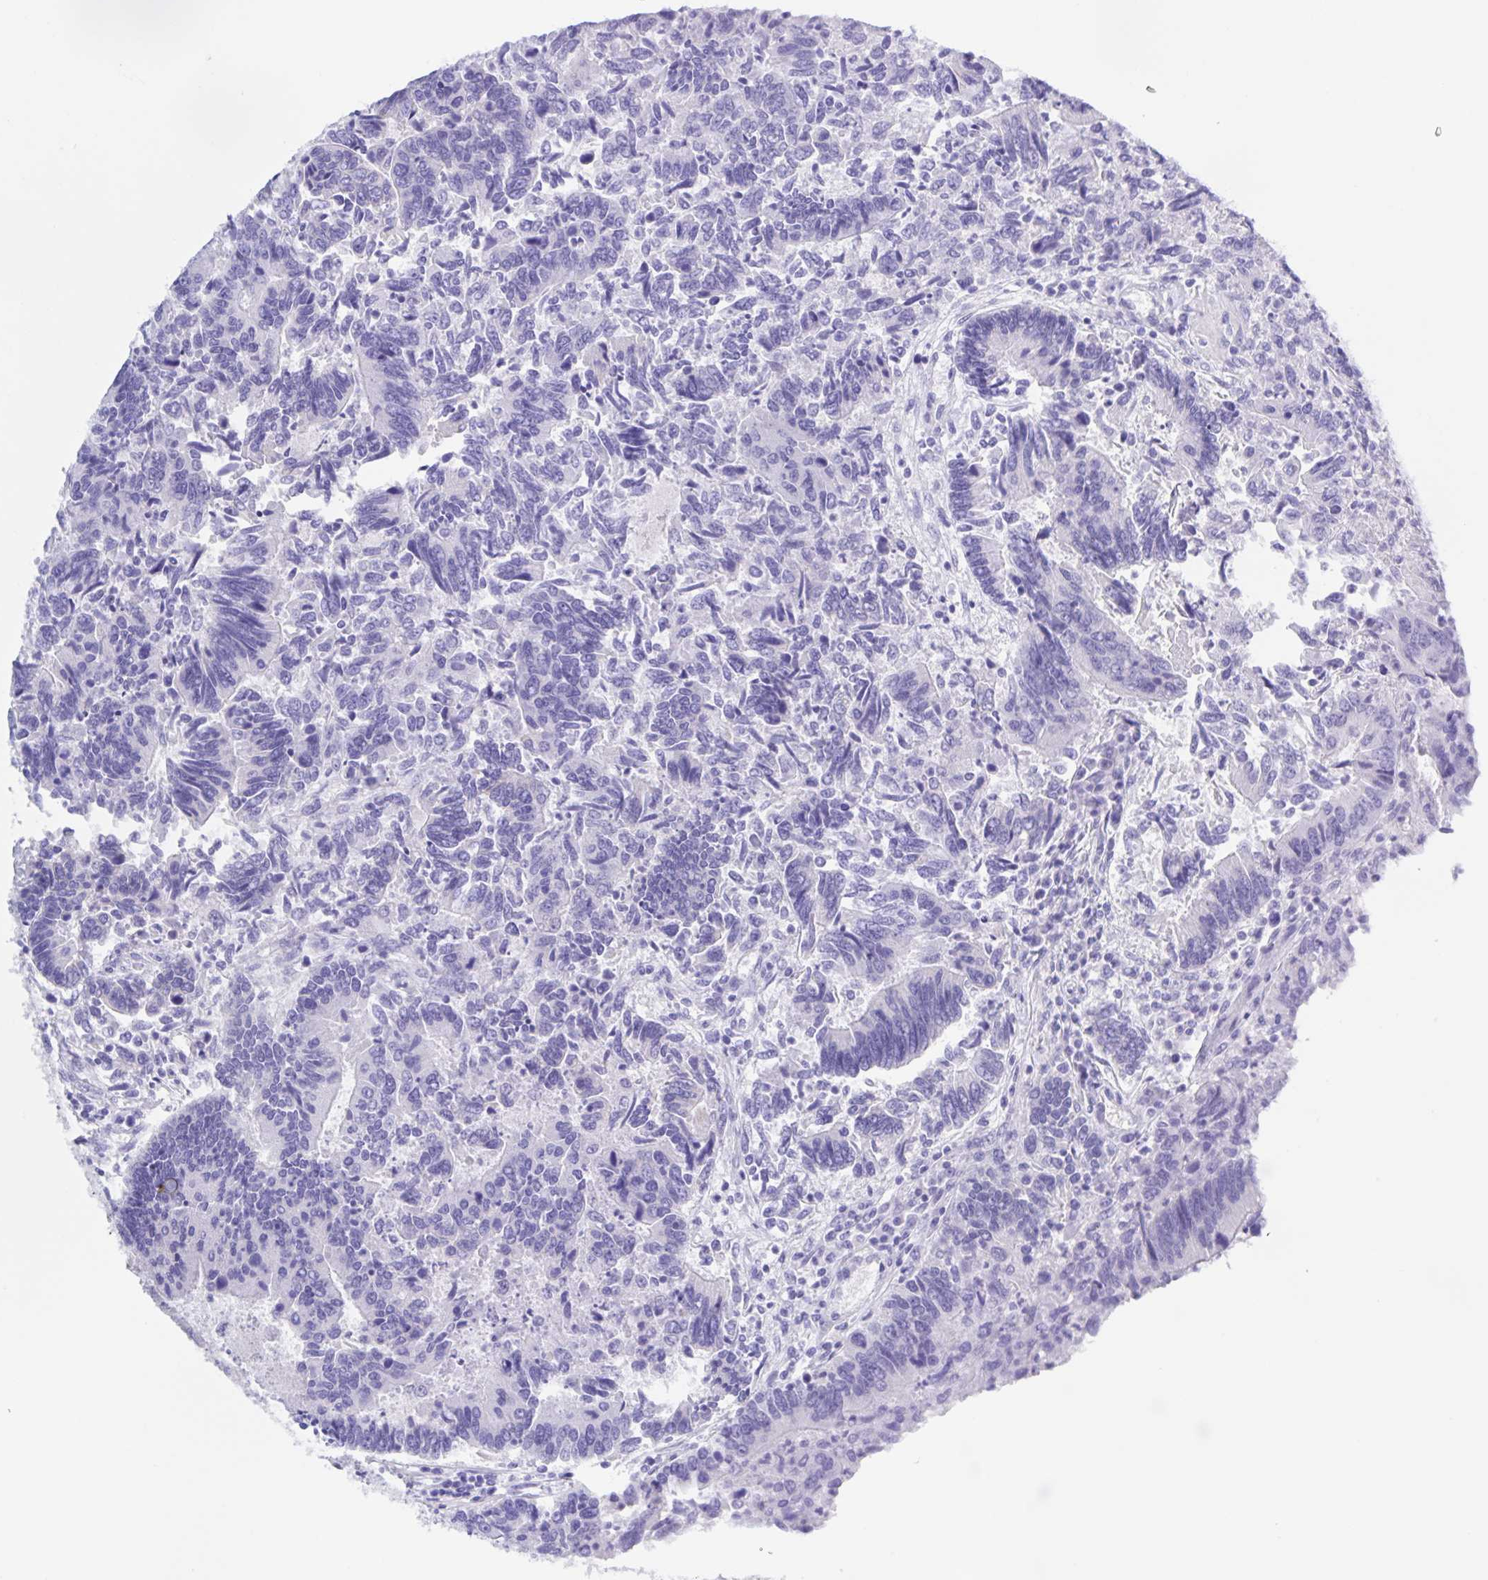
{"staining": {"intensity": "negative", "quantity": "none", "location": "none"}, "tissue": "colorectal cancer", "cell_type": "Tumor cells", "image_type": "cancer", "snomed": [{"axis": "morphology", "description": "Adenocarcinoma, NOS"}, {"axis": "topography", "description": "Colon"}], "caption": "The histopathology image reveals no staining of tumor cells in colorectal cancer (adenocarcinoma).", "gene": "CATSPER4", "patient": {"sex": "female", "age": 67}}